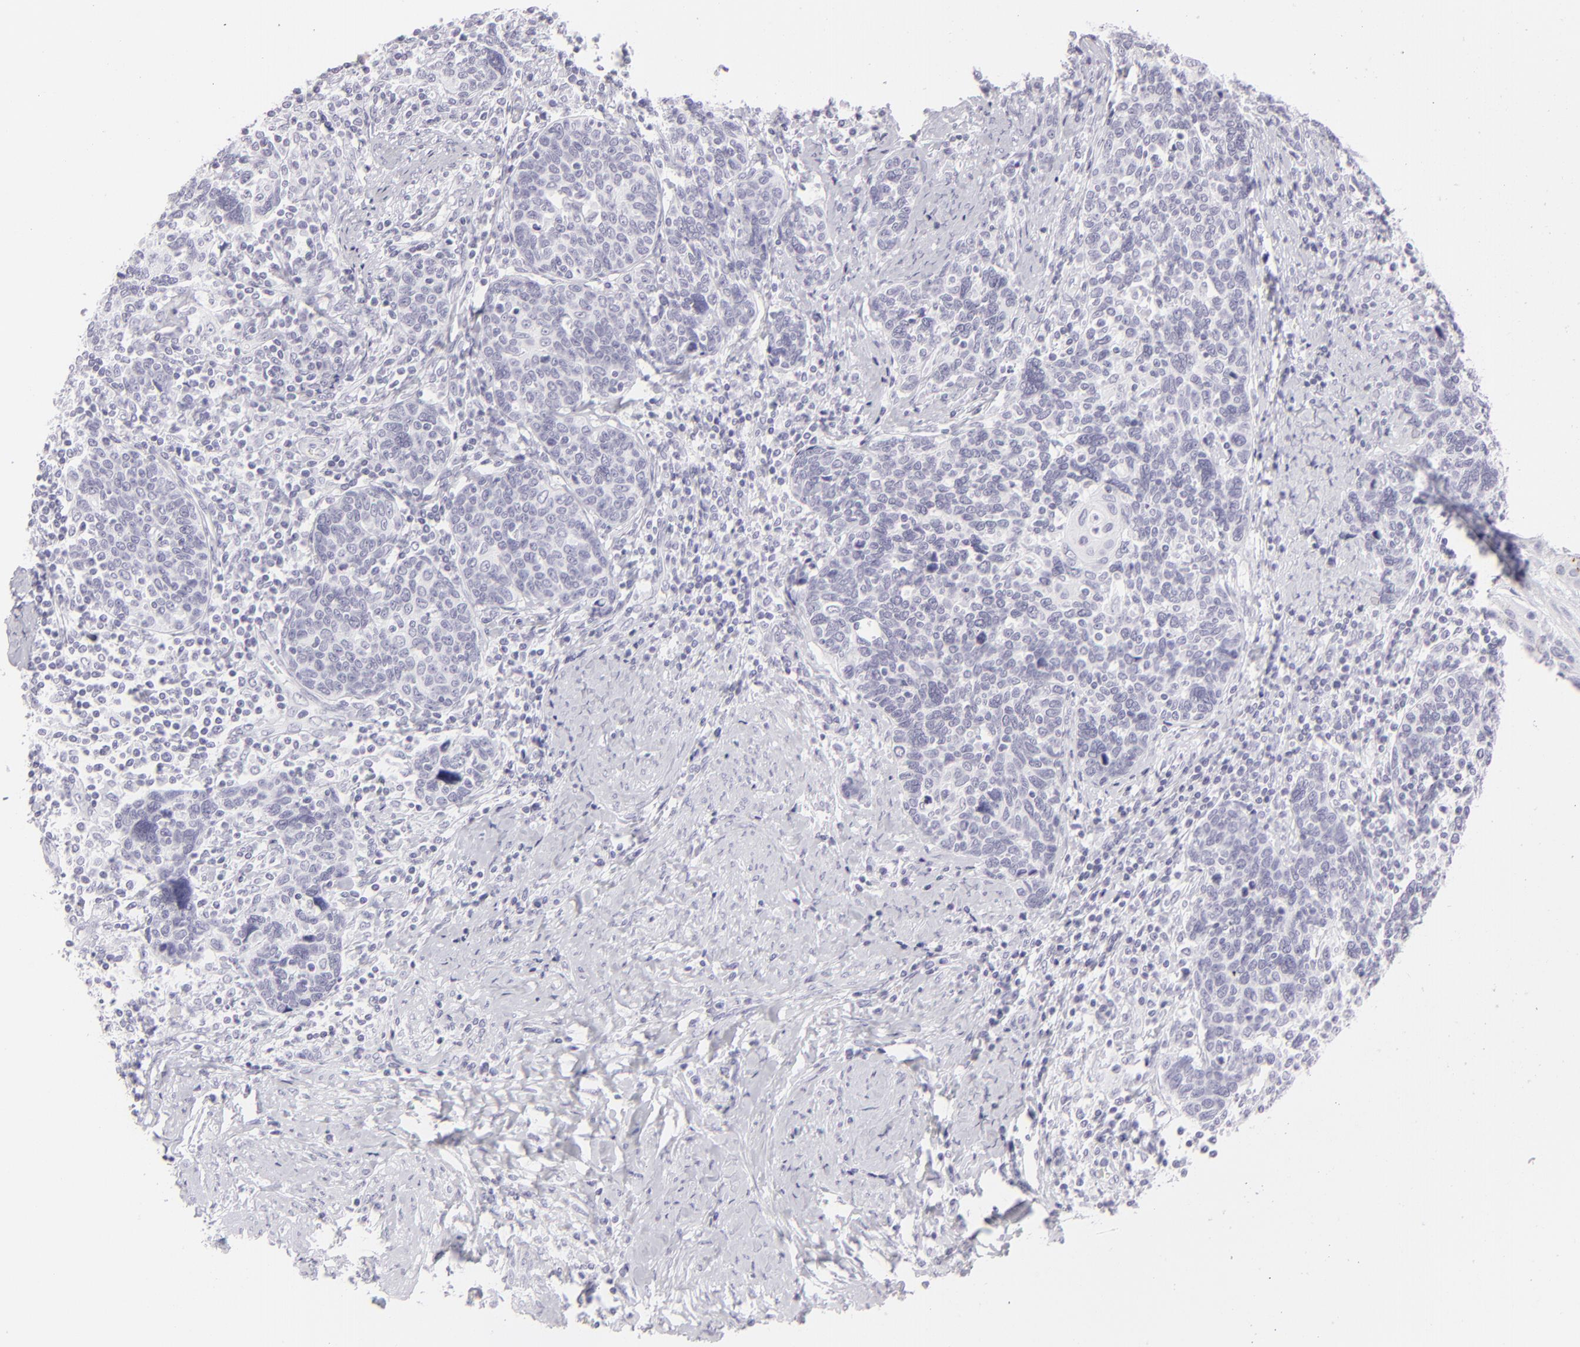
{"staining": {"intensity": "negative", "quantity": "none", "location": "none"}, "tissue": "cervical cancer", "cell_type": "Tumor cells", "image_type": "cancer", "snomed": [{"axis": "morphology", "description": "Squamous cell carcinoma, NOS"}, {"axis": "topography", "description": "Cervix"}], "caption": "A high-resolution micrograph shows IHC staining of cervical squamous cell carcinoma, which demonstrates no significant positivity in tumor cells. Nuclei are stained in blue.", "gene": "FLG", "patient": {"sex": "female", "age": 41}}